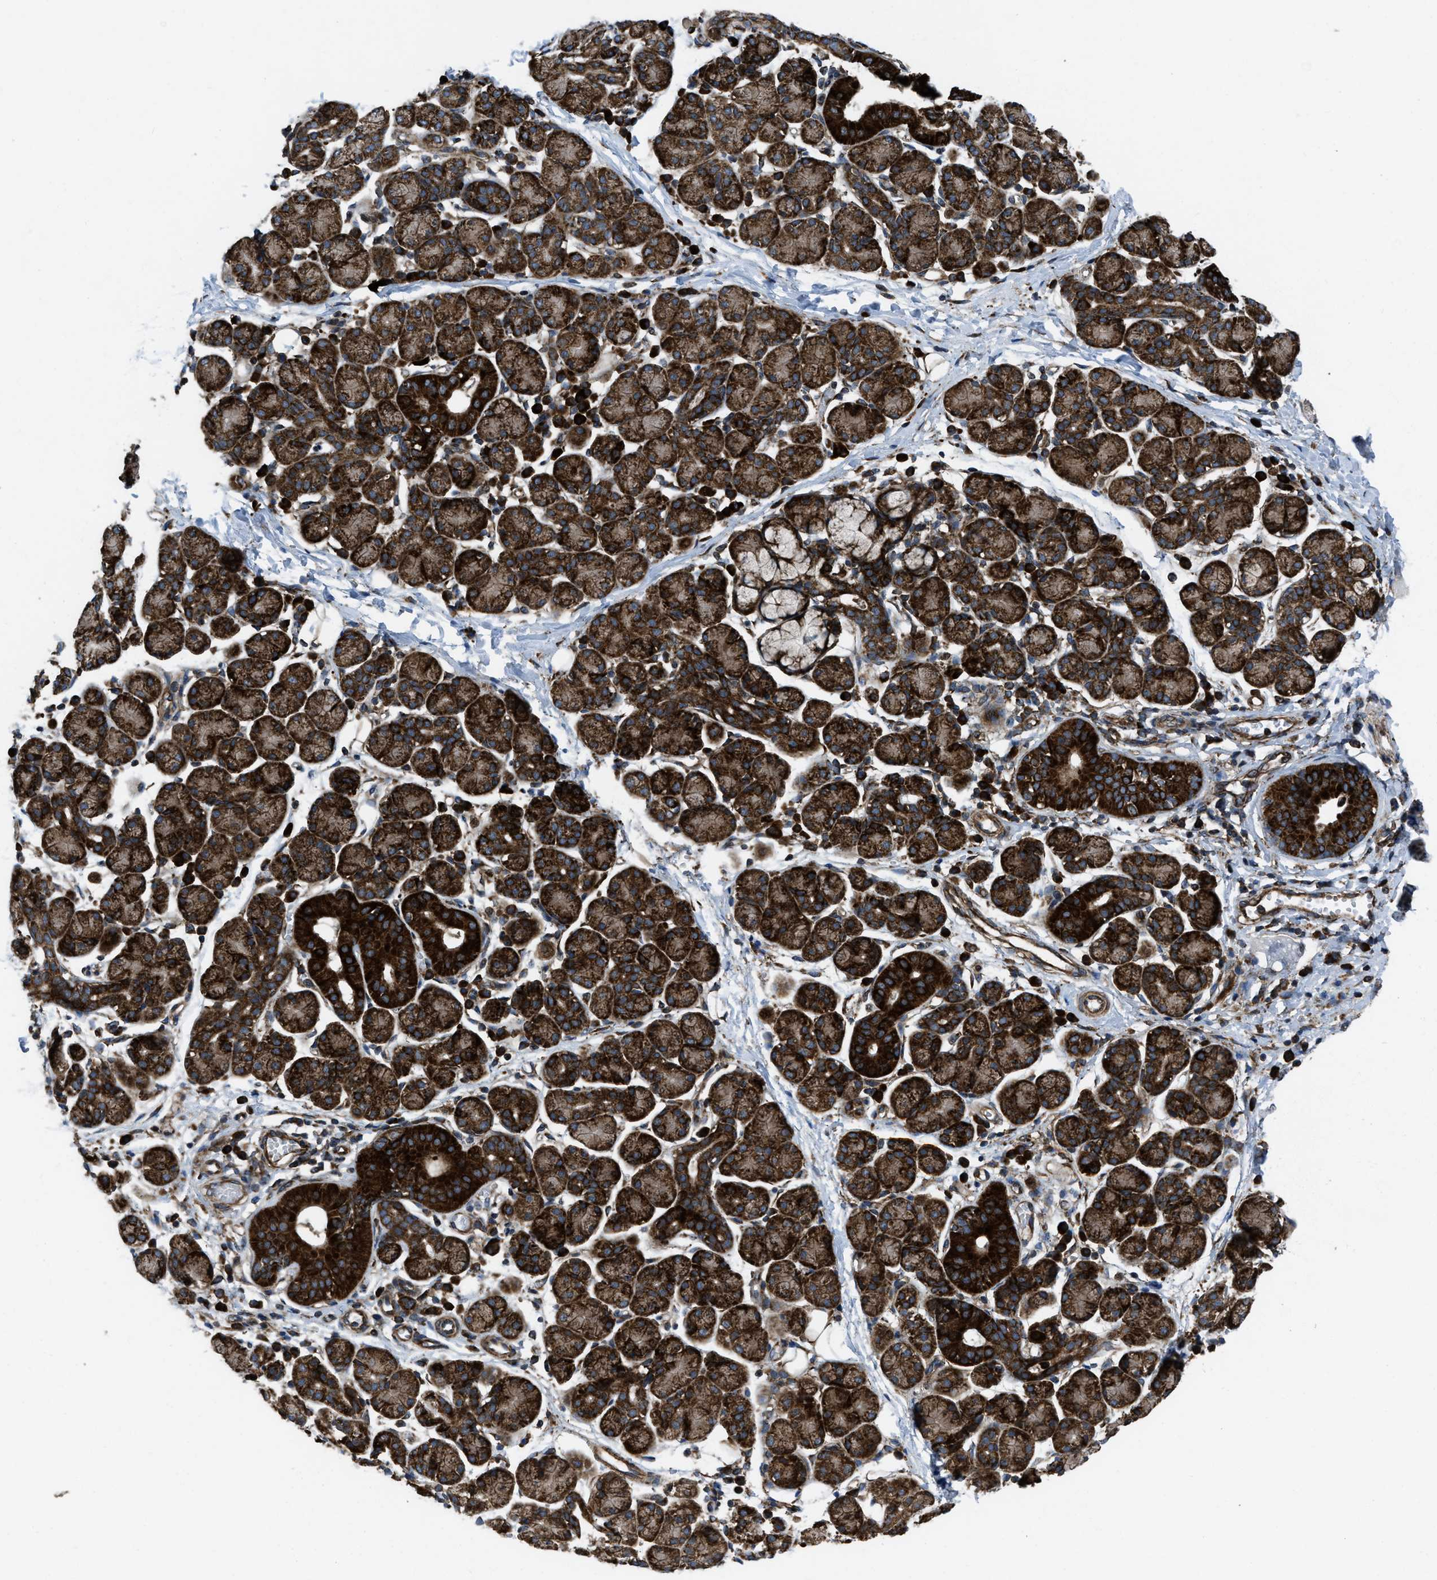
{"staining": {"intensity": "strong", "quantity": ">75%", "location": "cytoplasmic/membranous"}, "tissue": "salivary gland", "cell_type": "Glandular cells", "image_type": "normal", "snomed": [{"axis": "morphology", "description": "Normal tissue, NOS"}, {"axis": "morphology", "description": "Inflammation, NOS"}, {"axis": "topography", "description": "Lymph node"}, {"axis": "topography", "description": "Salivary gland"}], "caption": "A high-resolution image shows immunohistochemistry (IHC) staining of unremarkable salivary gland, which demonstrates strong cytoplasmic/membranous staining in approximately >75% of glandular cells.", "gene": "PER3", "patient": {"sex": "male", "age": 3}}